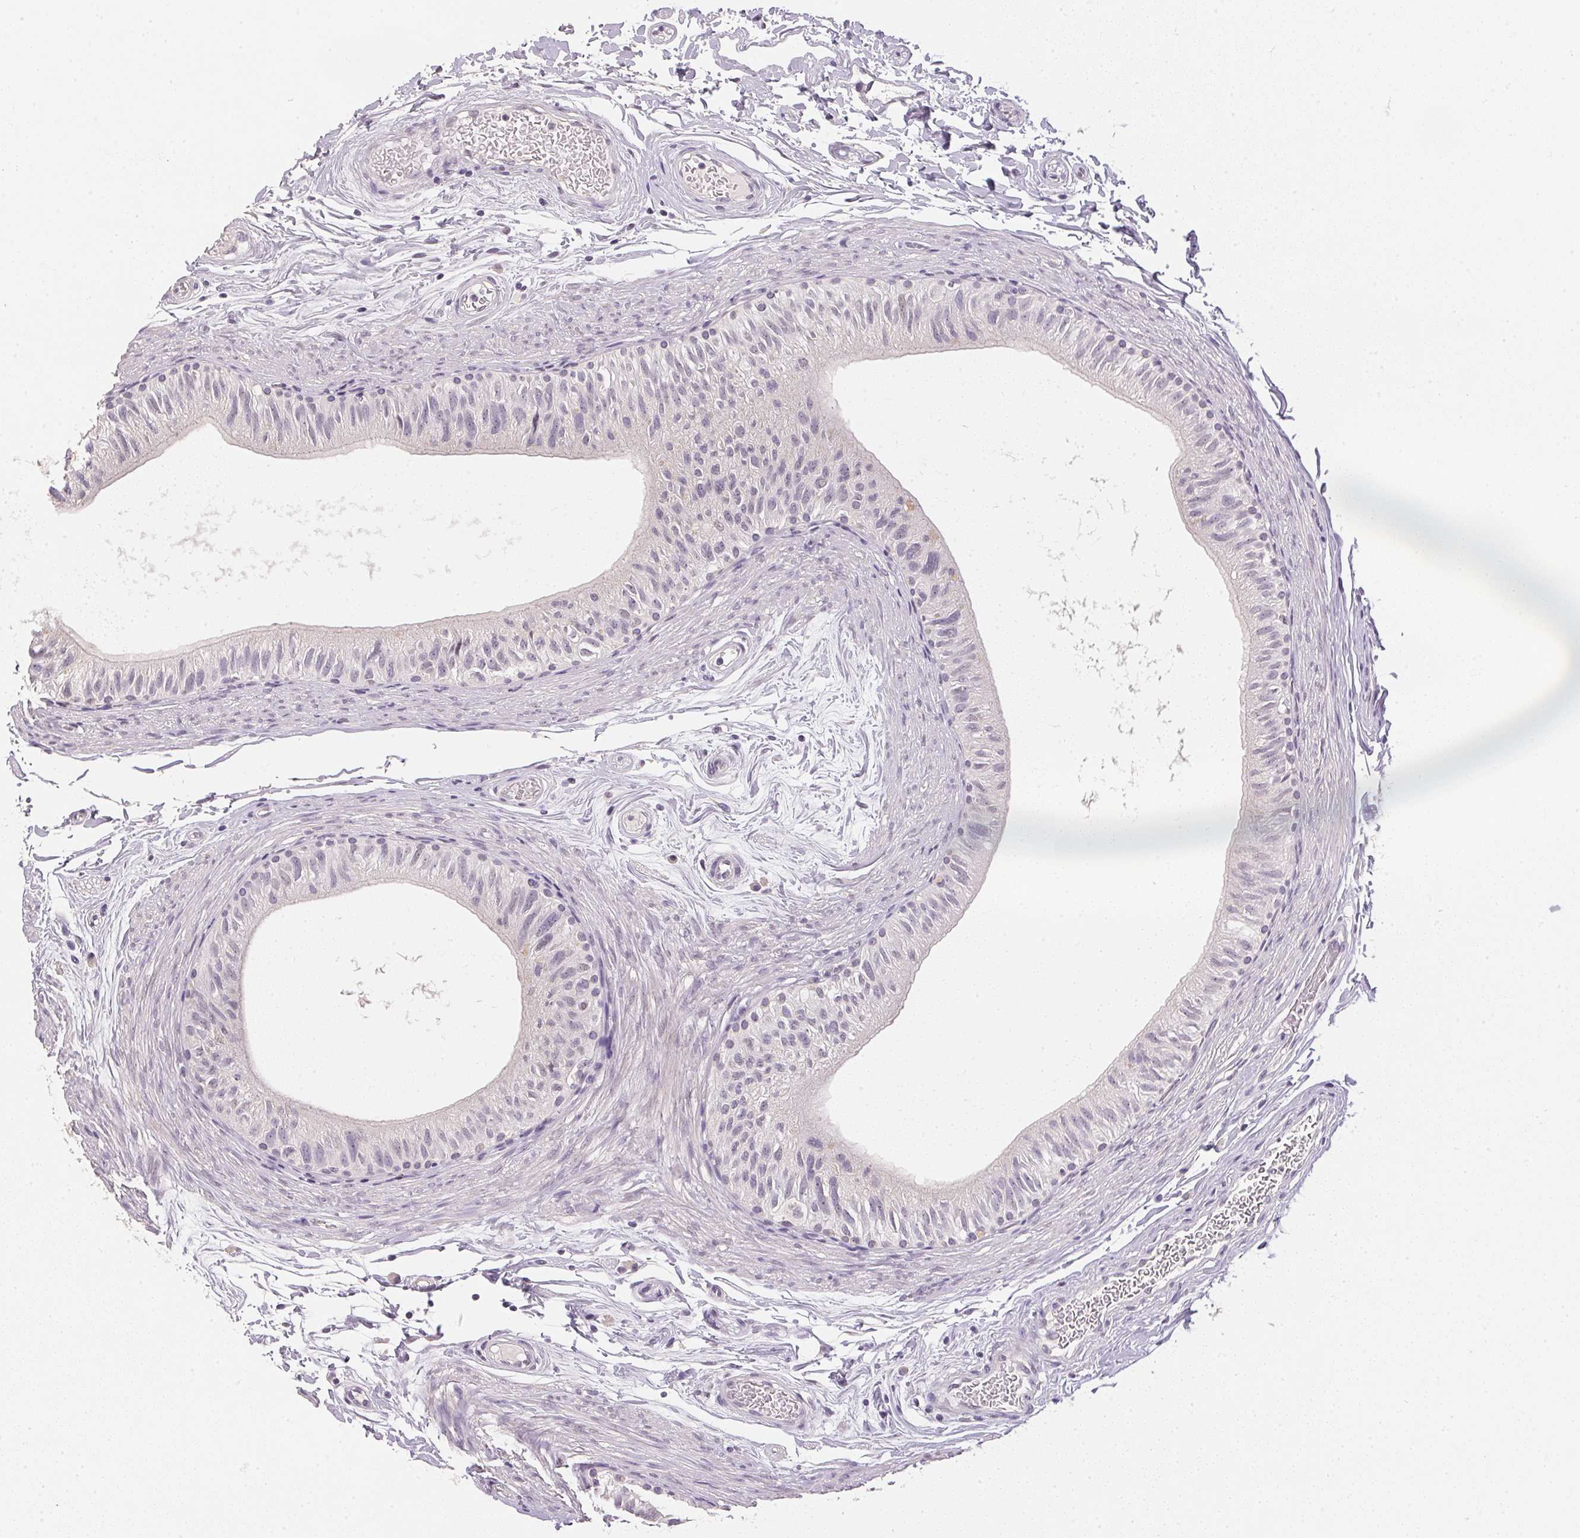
{"staining": {"intensity": "negative", "quantity": "none", "location": "none"}, "tissue": "epididymis", "cell_type": "Glandular cells", "image_type": "normal", "snomed": [{"axis": "morphology", "description": "Normal tissue, NOS"}, {"axis": "topography", "description": "Epididymis"}], "caption": "This image is of normal epididymis stained with IHC to label a protein in brown with the nuclei are counter-stained blue. There is no expression in glandular cells. (DAB immunohistochemistry (IHC) with hematoxylin counter stain).", "gene": "POLR3G", "patient": {"sex": "male", "age": 36}}